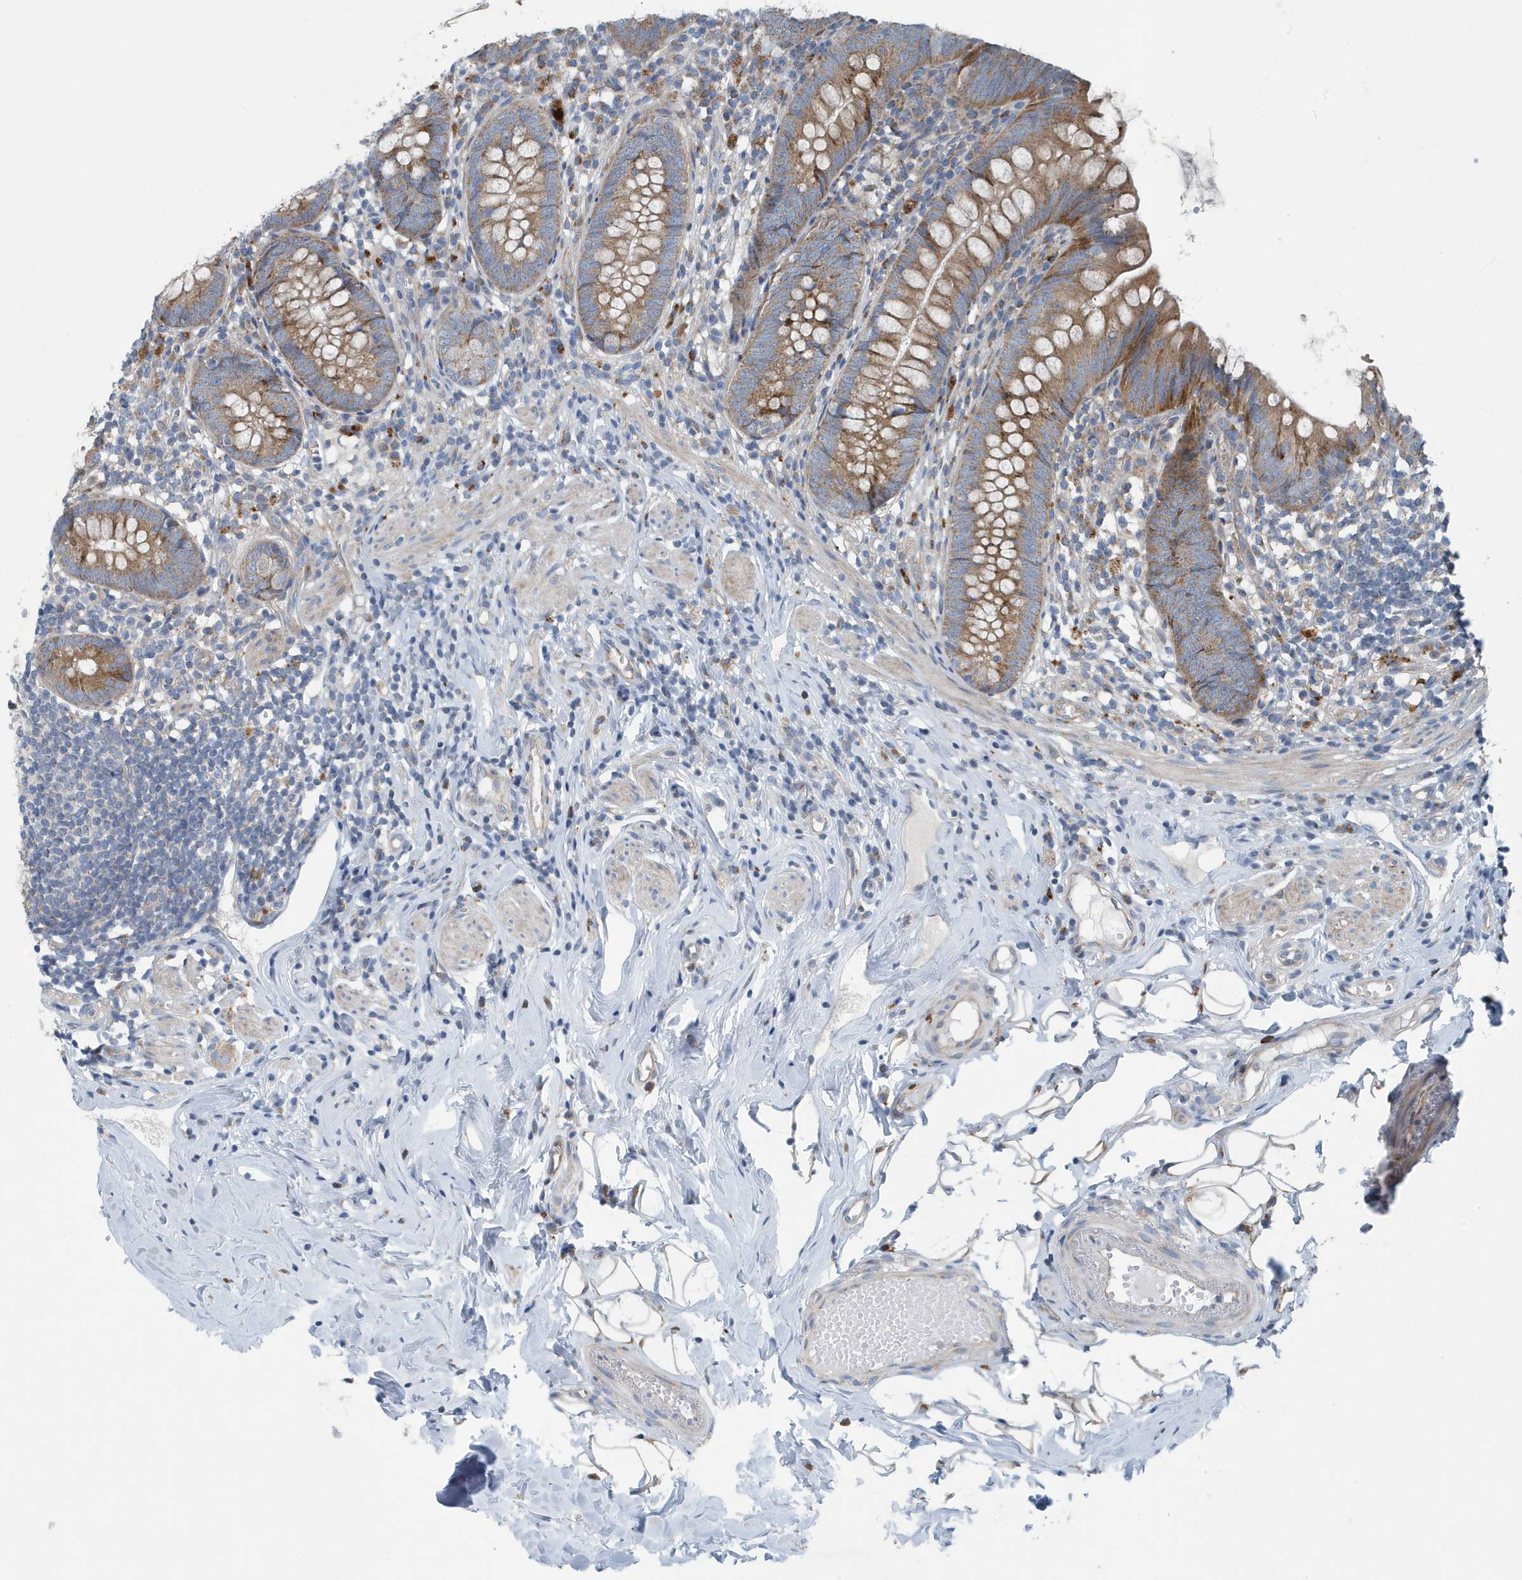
{"staining": {"intensity": "moderate", "quantity": ">75%", "location": "cytoplasmic/membranous"}, "tissue": "appendix", "cell_type": "Glandular cells", "image_type": "normal", "snomed": [{"axis": "morphology", "description": "Normal tissue, NOS"}, {"axis": "topography", "description": "Appendix"}], "caption": "An image showing moderate cytoplasmic/membranous expression in about >75% of glandular cells in normal appendix, as visualized by brown immunohistochemical staining.", "gene": "PPM1M", "patient": {"sex": "female", "age": 62}}